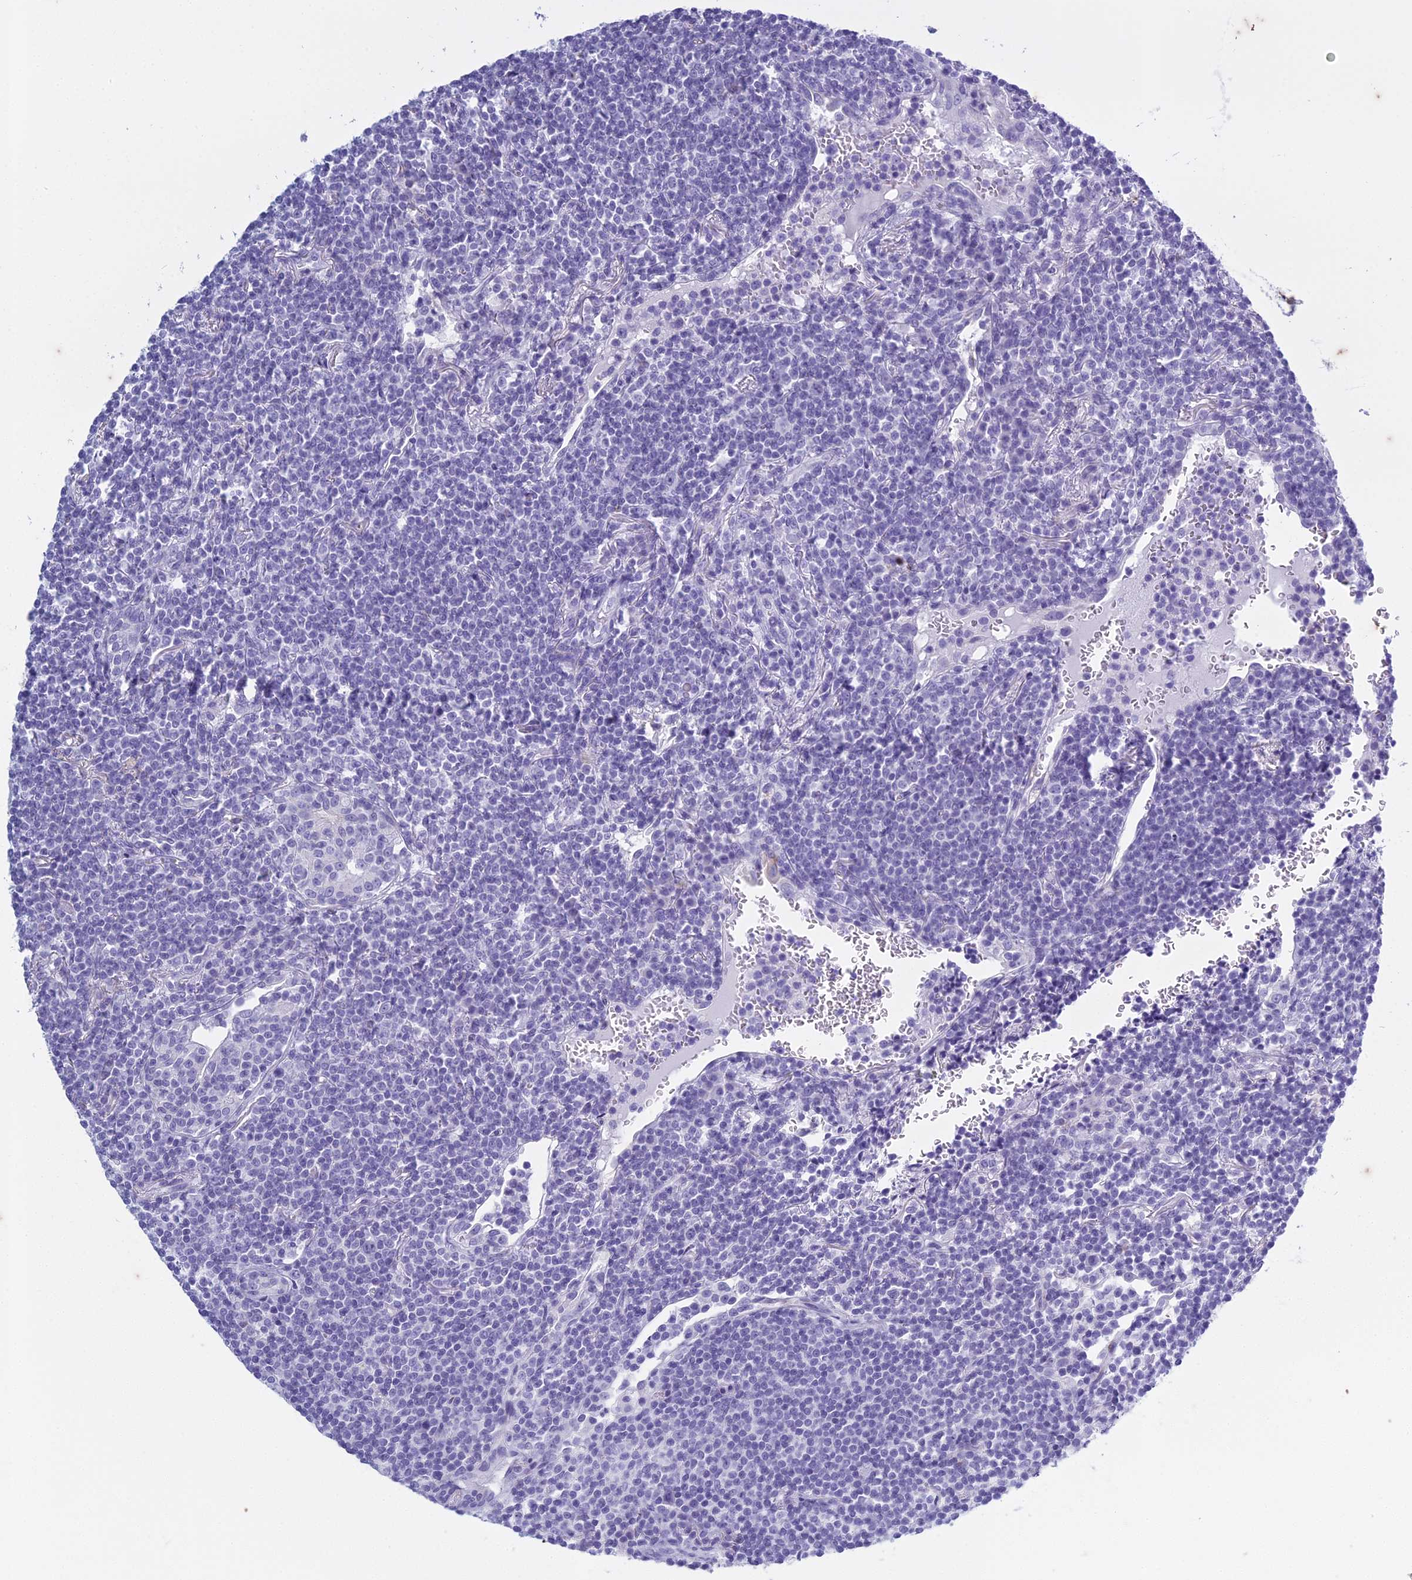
{"staining": {"intensity": "negative", "quantity": "none", "location": "none"}, "tissue": "lymphoma", "cell_type": "Tumor cells", "image_type": "cancer", "snomed": [{"axis": "morphology", "description": "Malignant lymphoma, non-Hodgkin's type, Low grade"}, {"axis": "topography", "description": "Lung"}], "caption": "IHC micrograph of neoplastic tissue: malignant lymphoma, non-Hodgkin's type (low-grade) stained with DAB displays no significant protein expression in tumor cells.", "gene": "HMGB4", "patient": {"sex": "female", "age": 71}}